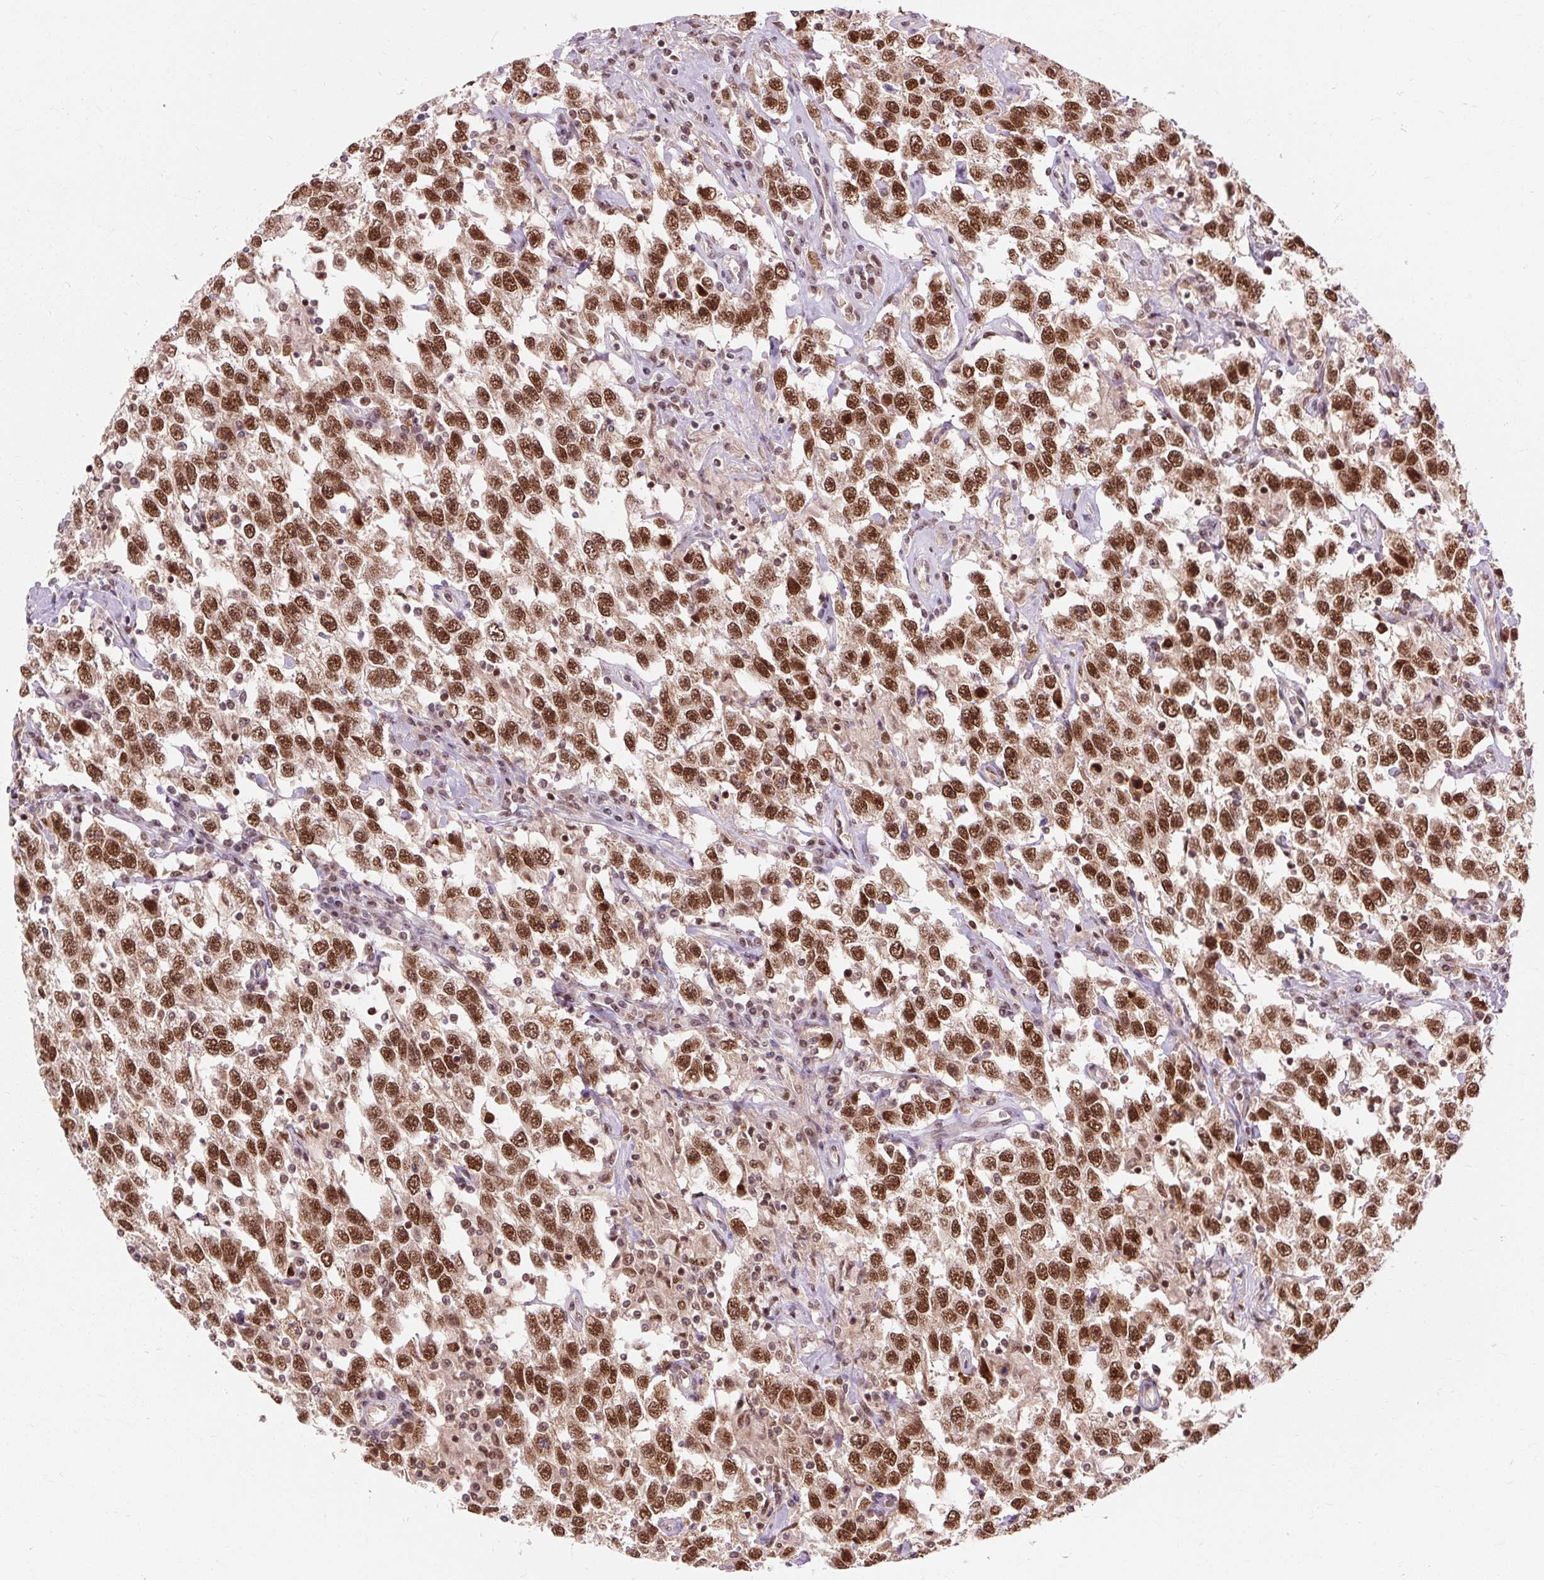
{"staining": {"intensity": "strong", "quantity": ">75%", "location": "nuclear"}, "tissue": "testis cancer", "cell_type": "Tumor cells", "image_type": "cancer", "snomed": [{"axis": "morphology", "description": "Seminoma, NOS"}, {"axis": "topography", "description": "Testis"}], "caption": "Immunohistochemical staining of testis cancer (seminoma) reveals strong nuclear protein expression in about >75% of tumor cells. (brown staining indicates protein expression, while blue staining denotes nuclei).", "gene": "CSTF1", "patient": {"sex": "male", "age": 41}}